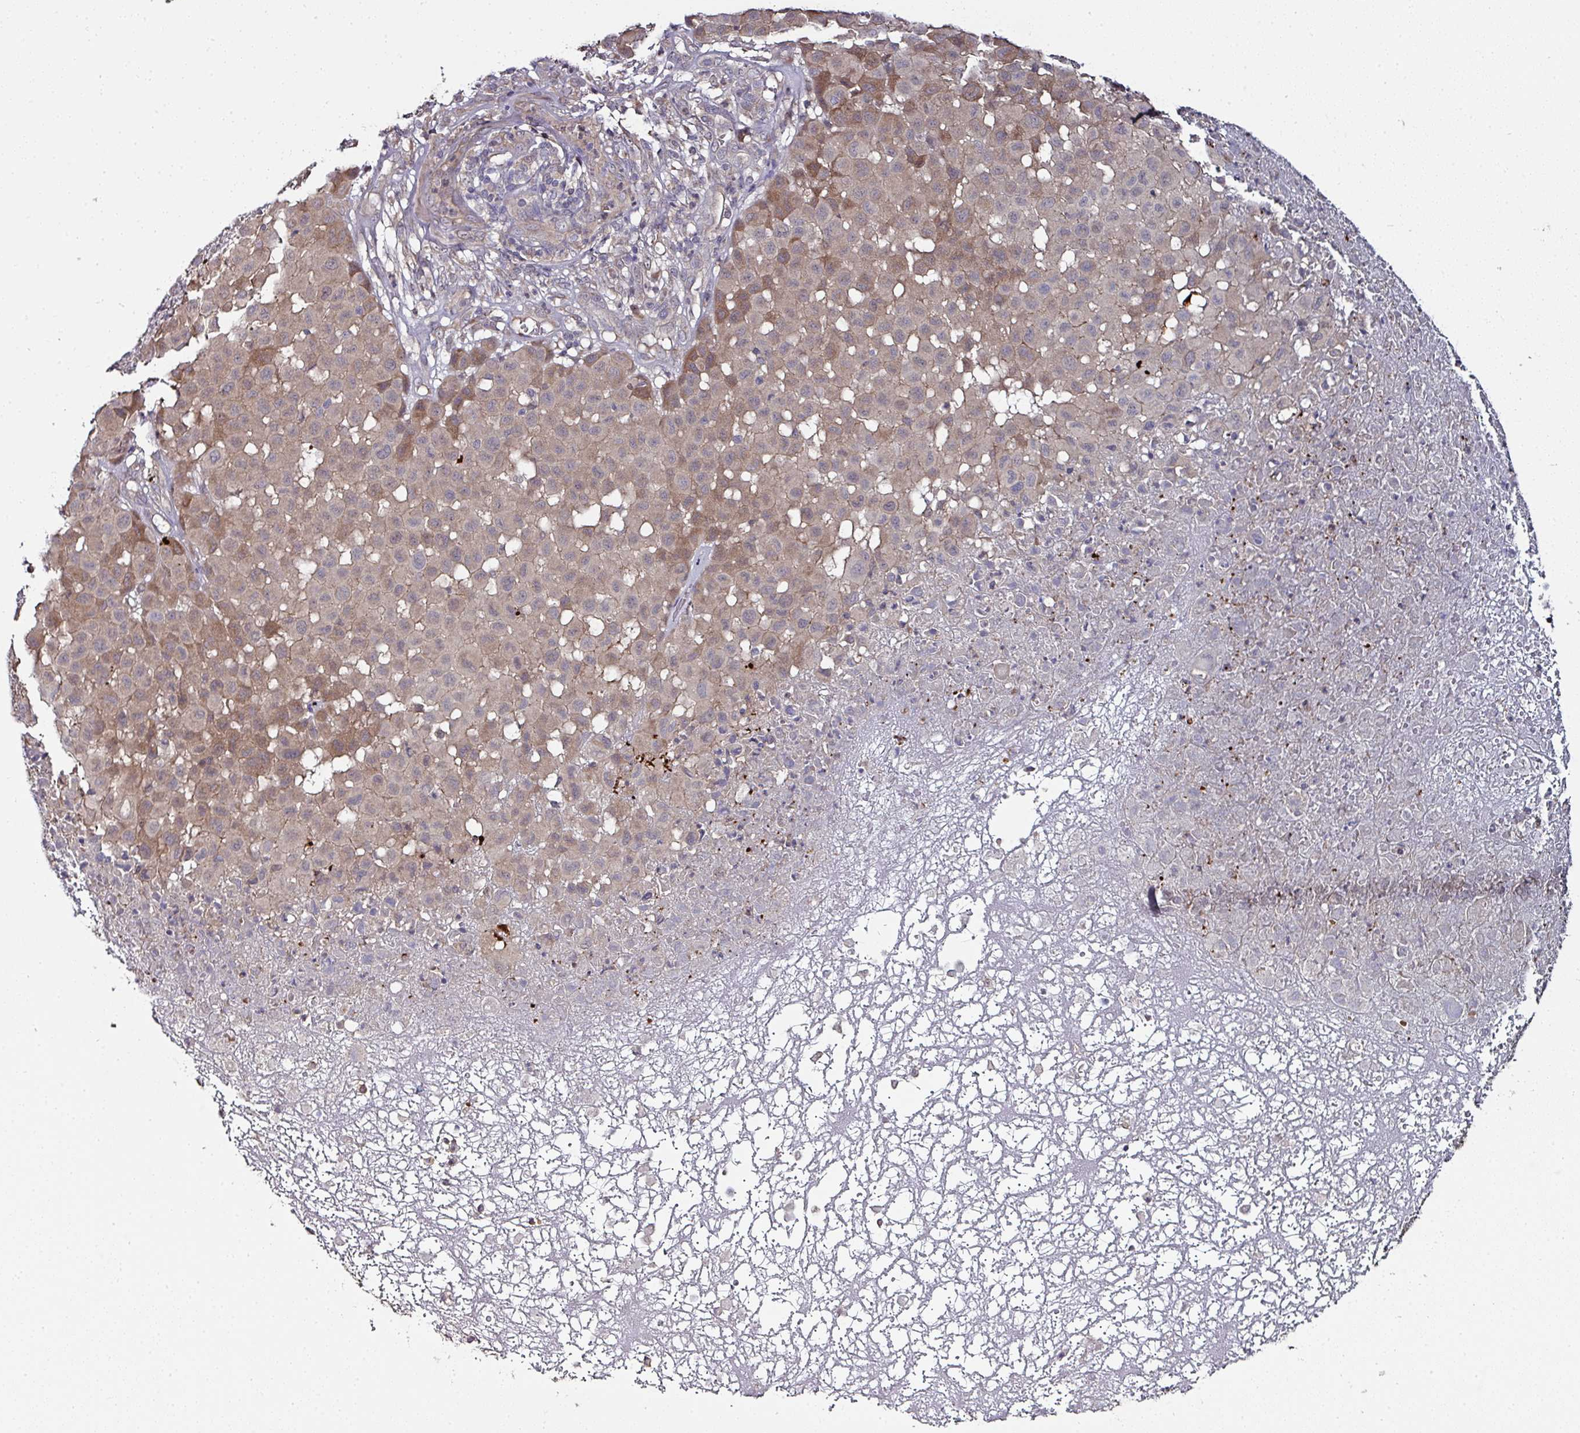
{"staining": {"intensity": "moderate", "quantity": "25%-75%", "location": "cytoplasmic/membranous"}, "tissue": "melanoma", "cell_type": "Tumor cells", "image_type": "cancer", "snomed": [{"axis": "morphology", "description": "Malignant melanoma, NOS"}, {"axis": "topography", "description": "Skin"}], "caption": "The immunohistochemical stain shows moderate cytoplasmic/membranous expression in tumor cells of melanoma tissue.", "gene": "CTDSP2", "patient": {"sex": "male", "age": 73}}